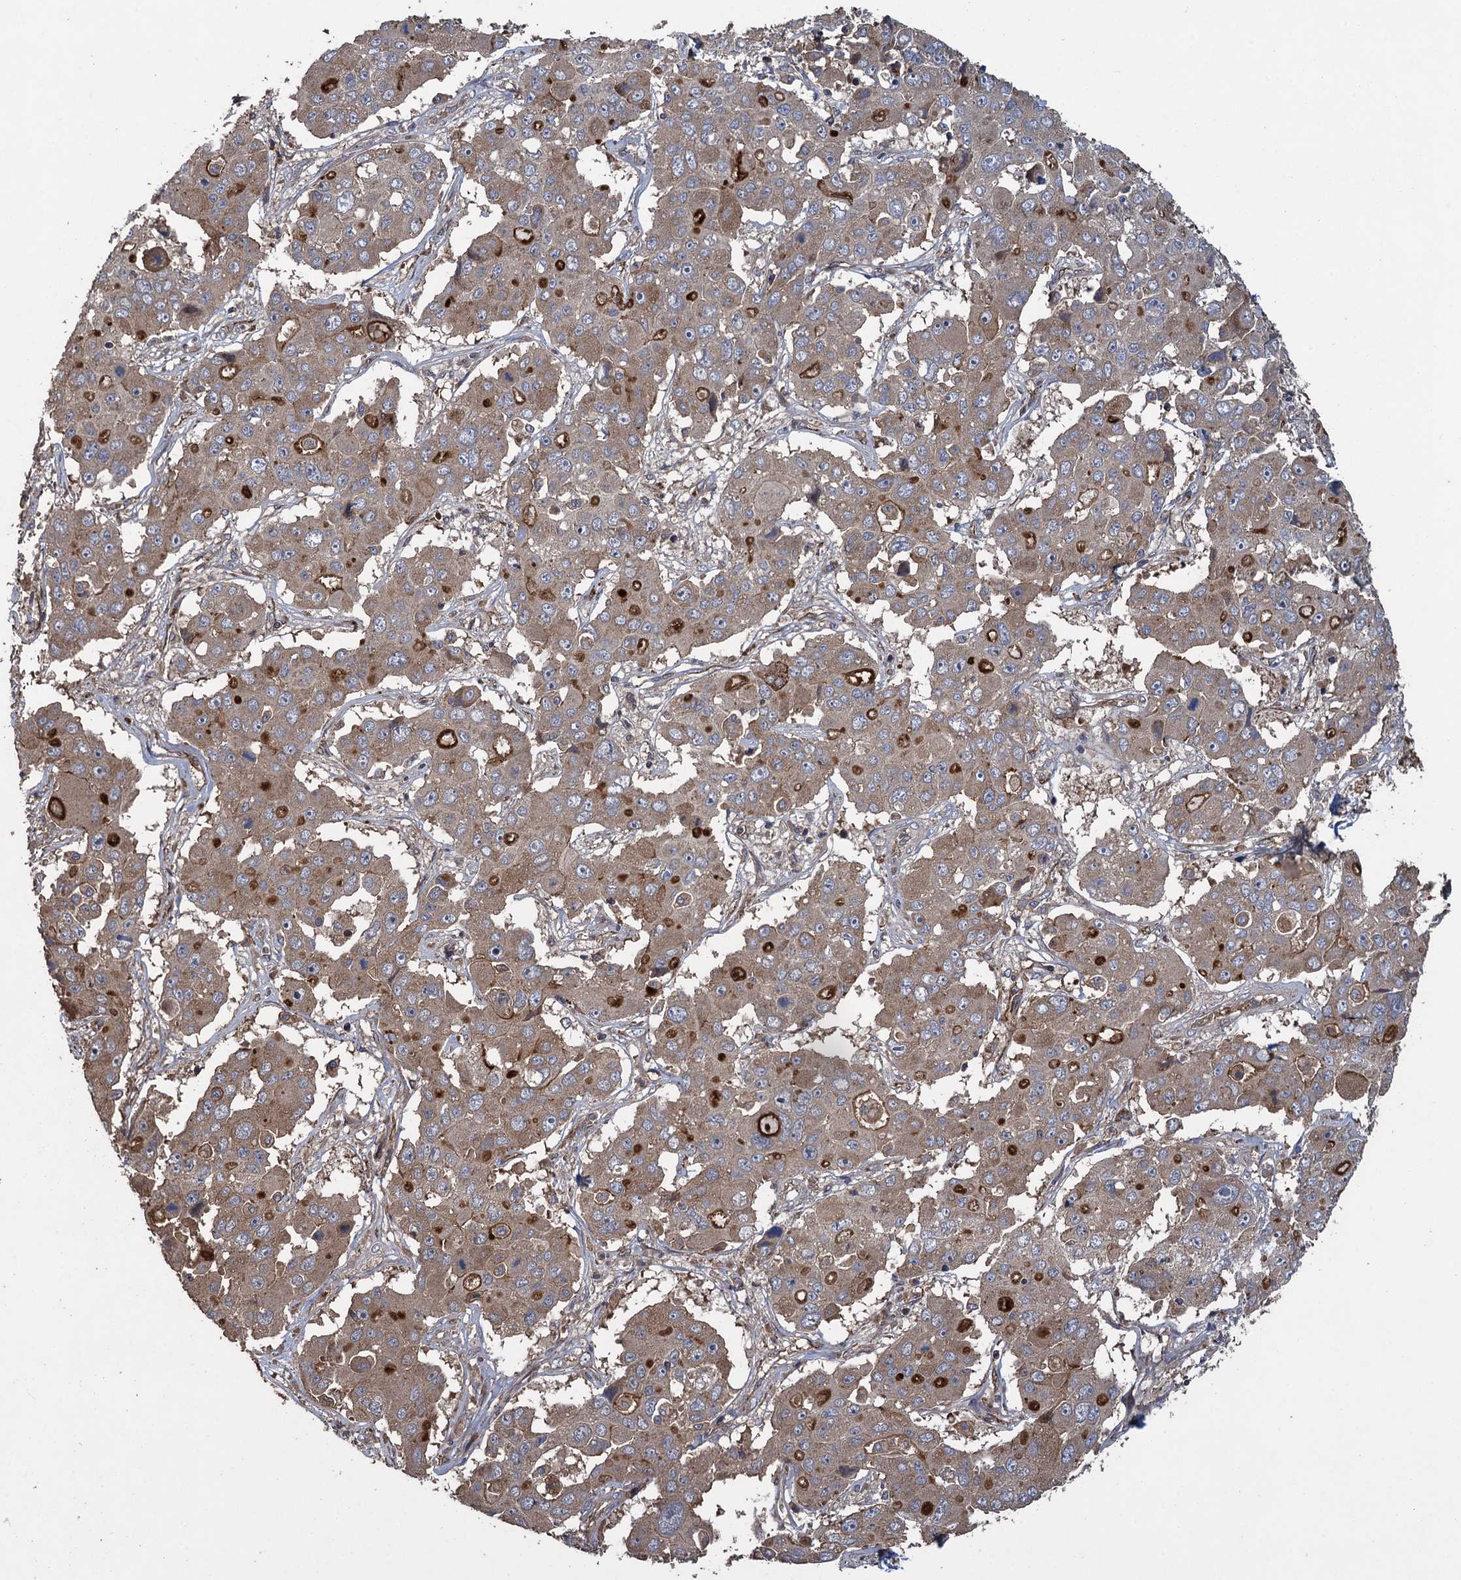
{"staining": {"intensity": "moderate", "quantity": "25%-75%", "location": "cytoplasmic/membranous"}, "tissue": "liver cancer", "cell_type": "Tumor cells", "image_type": "cancer", "snomed": [{"axis": "morphology", "description": "Cholangiocarcinoma"}, {"axis": "topography", "description": "Liver"}], "caption": "Immunohistochemical staining of liver cancer displays medium levels of moderate cytoplasmic/membranous positivity in about 25%-75% of tumor cells.", "gene": "TXNDC11", "patient": {"sex": "male", "age": 67}}